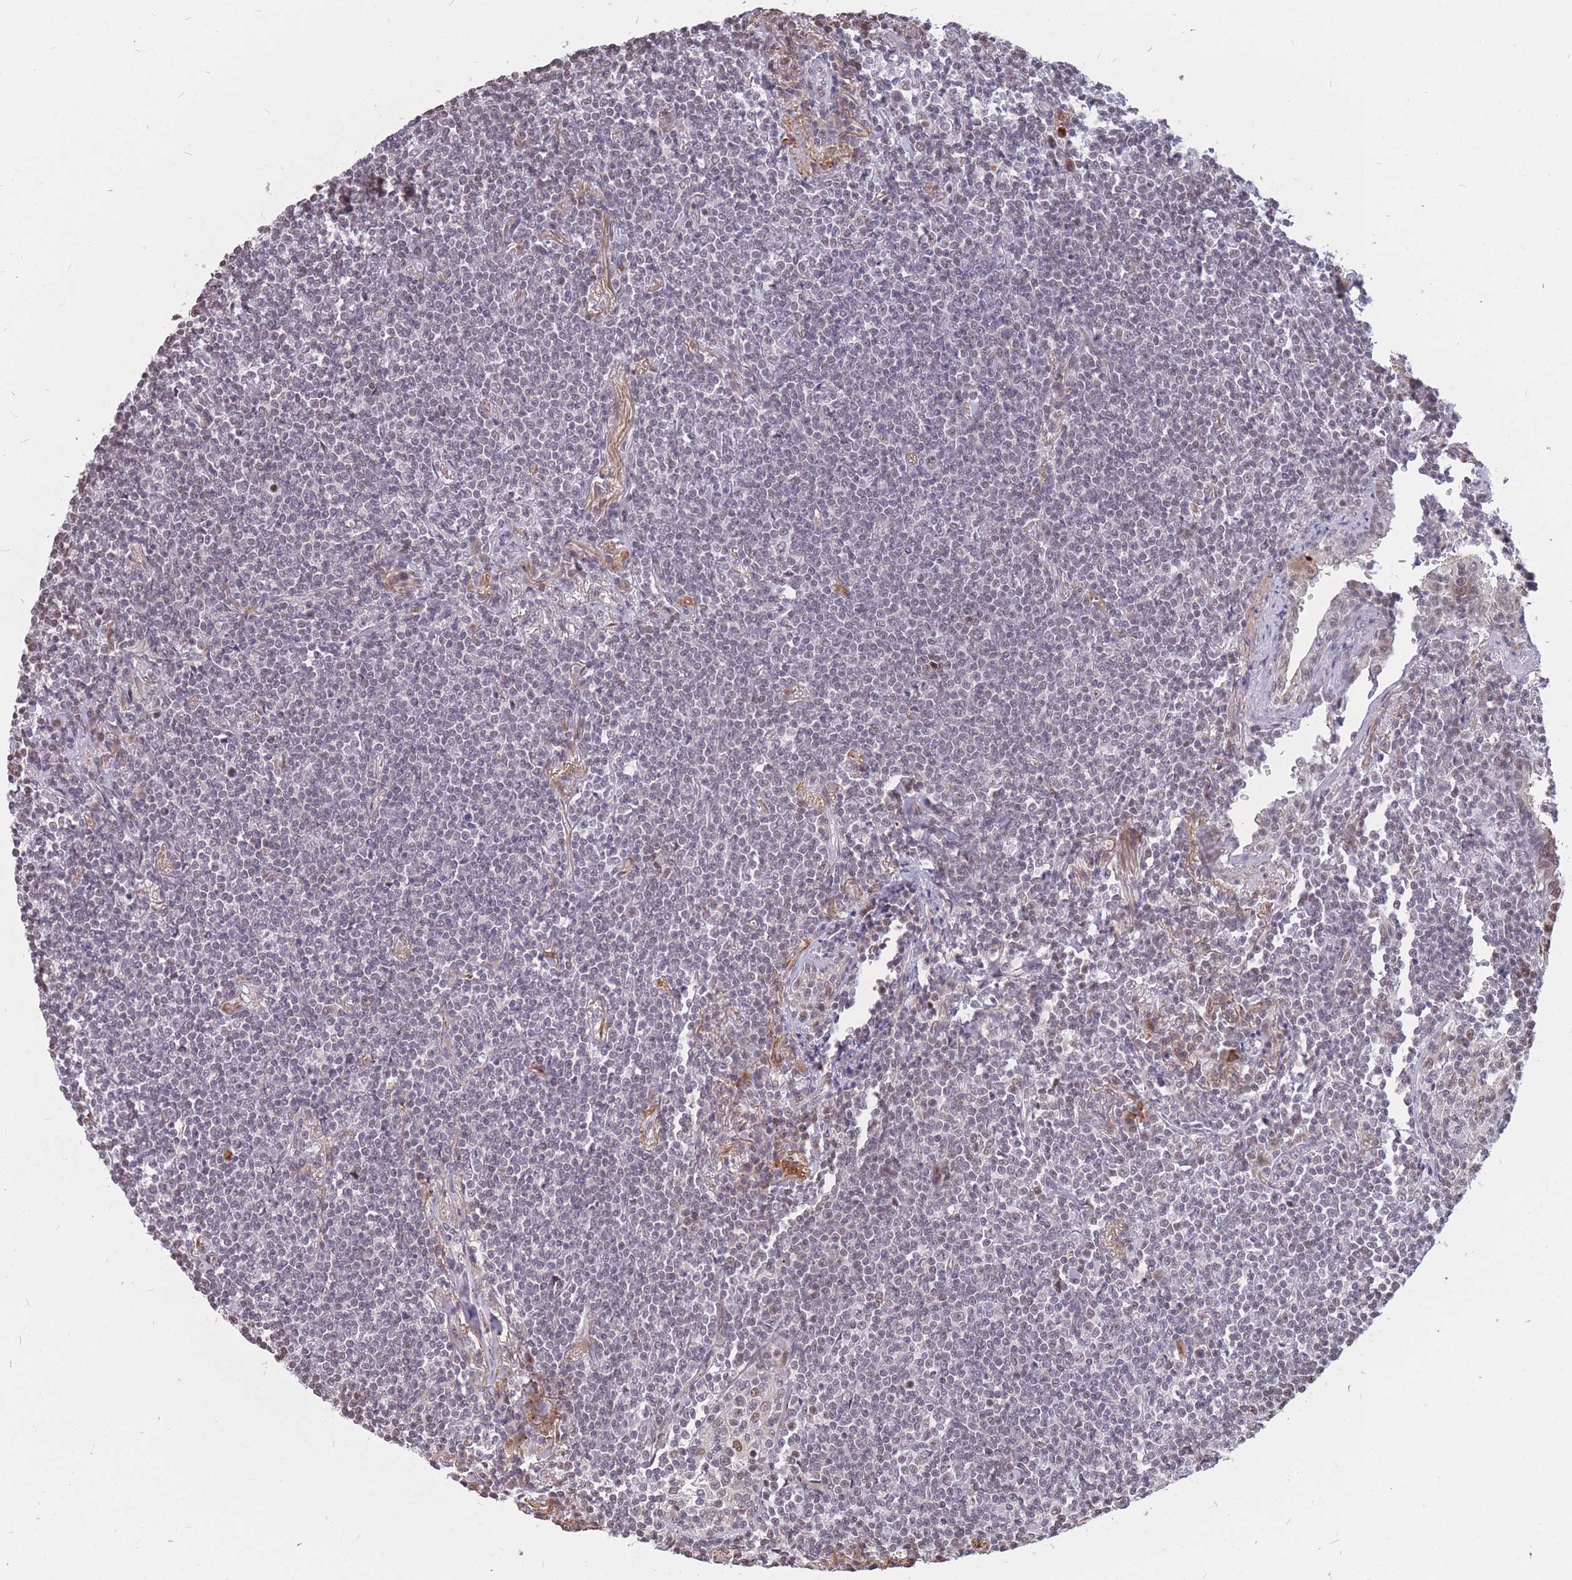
{"staining": {"intensity": "negative", "quantity": "none", "location": "none"}, "tissue": "lymphoma", "cell_type": "Tumor cells", "image_type": "cancer", "snomed": [{"axis": "morphology", "description": "Malignant lymphoma, non-Hodgkin's type, Low grade"}, {"axis": "topography", "description": "Lung"}], "caption": "Human lymphoma stained for a protein using IHC displays no positivity in tumor cells.", "gene": "ADD2", "patient": {"sex": "female", "age": 71}}